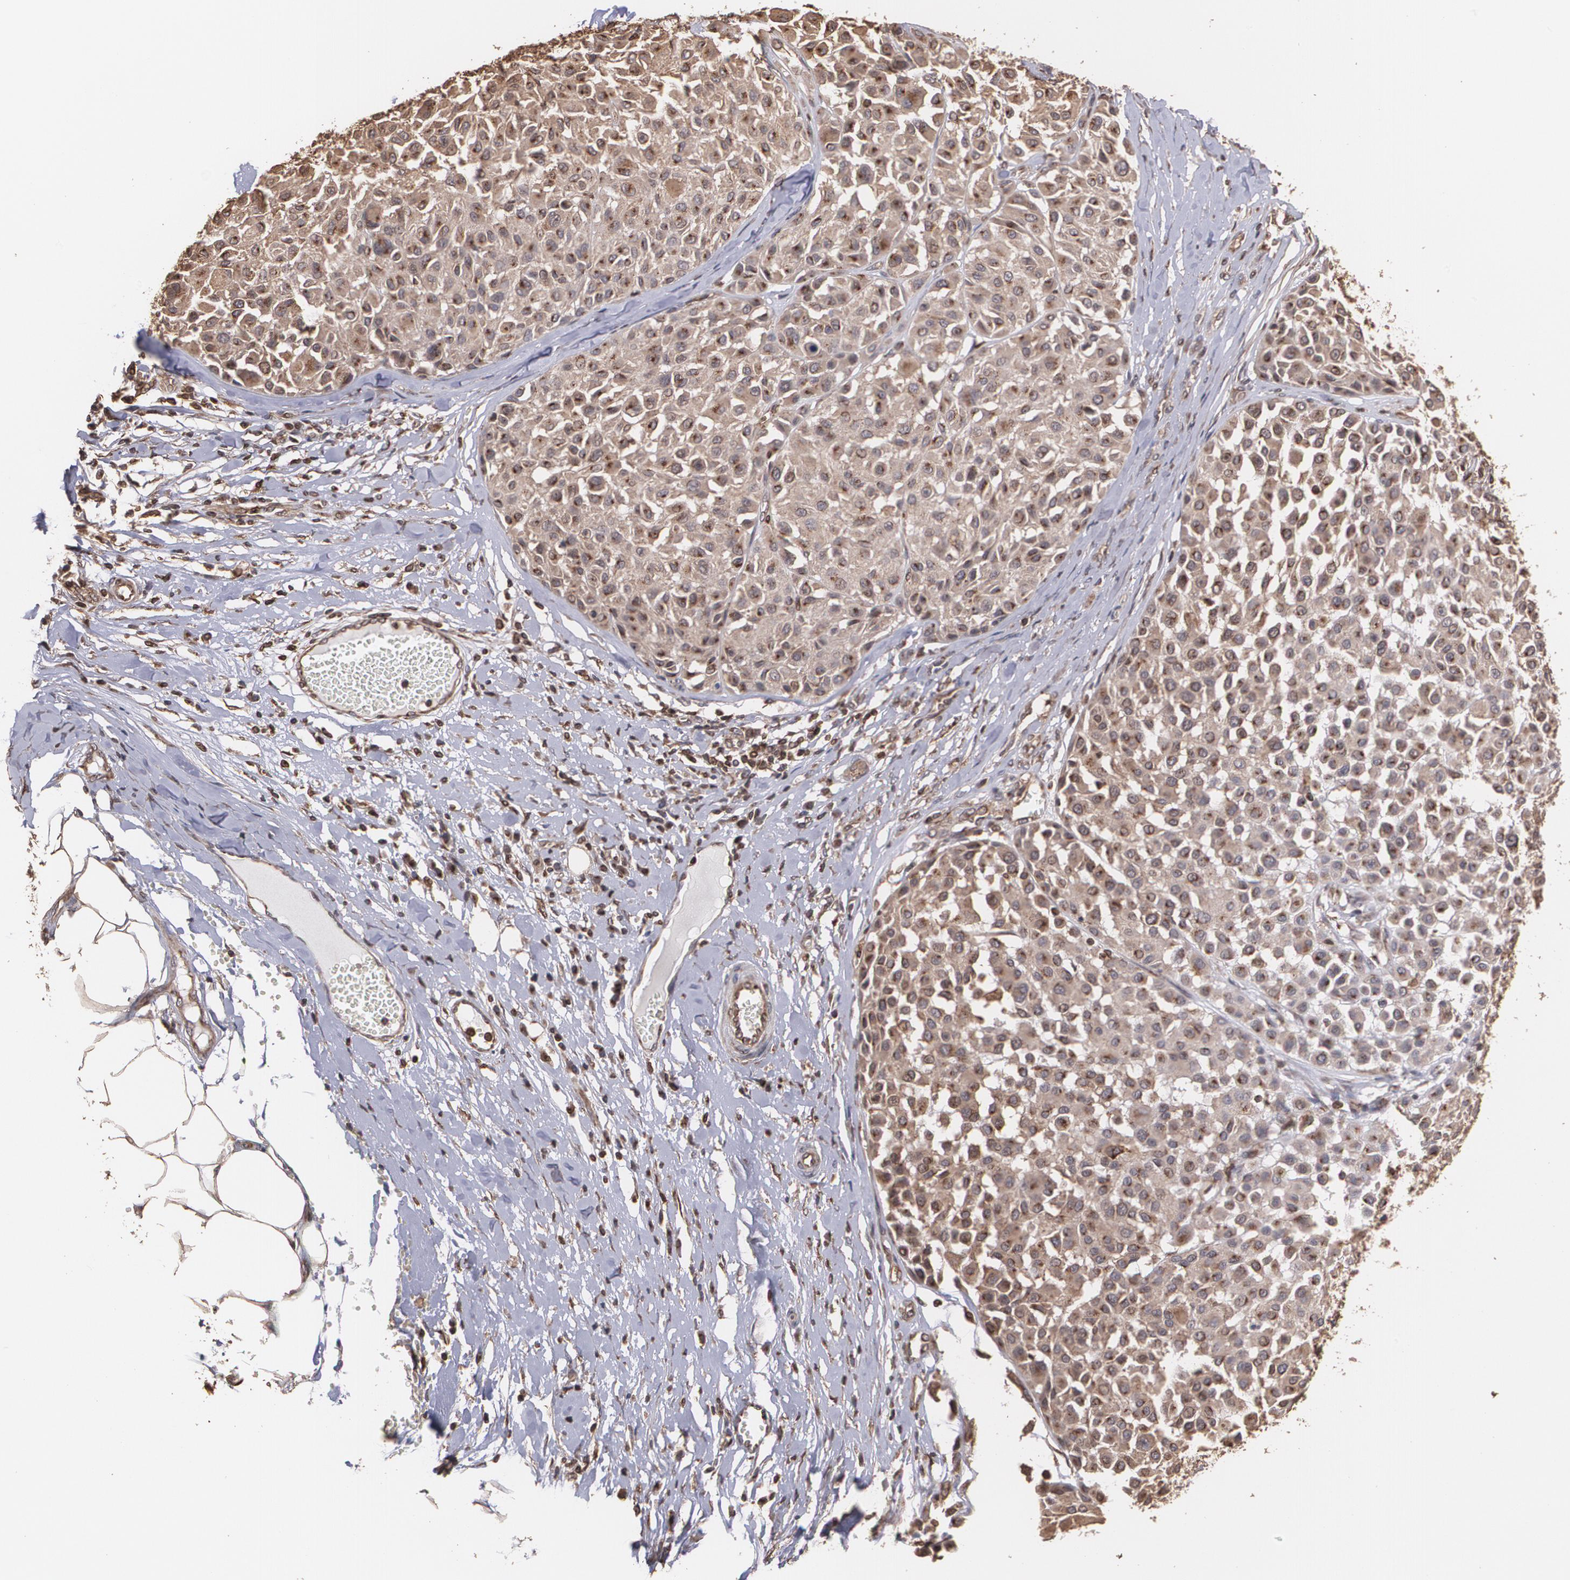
{"staining": {"intensity": "moderate", "quantity": ">75%", "location": "cytoplasmic/membranous"}, "tissue": "melanoma", "cell_type": "Tumor cells", "image_type": "cancer", "snomed": [{"axis": "morphology", "description": "Malignant melanoma, Metastatic site"}, {"axis": "topography", "description": "Soft tissue"}], "caption": "Immunohistochemistry (IHC) histopathology image of neoplastic tissue: human melanoma stained using IHC exhibits medium levels of moderate protein expression localized specifically in the cytoplasmic/membranous of tumor cells, appearing as a cytoplasmic/membranous brown color.", "gene": "TRIP11", "patient": {"sex": "male", "age": 41}}